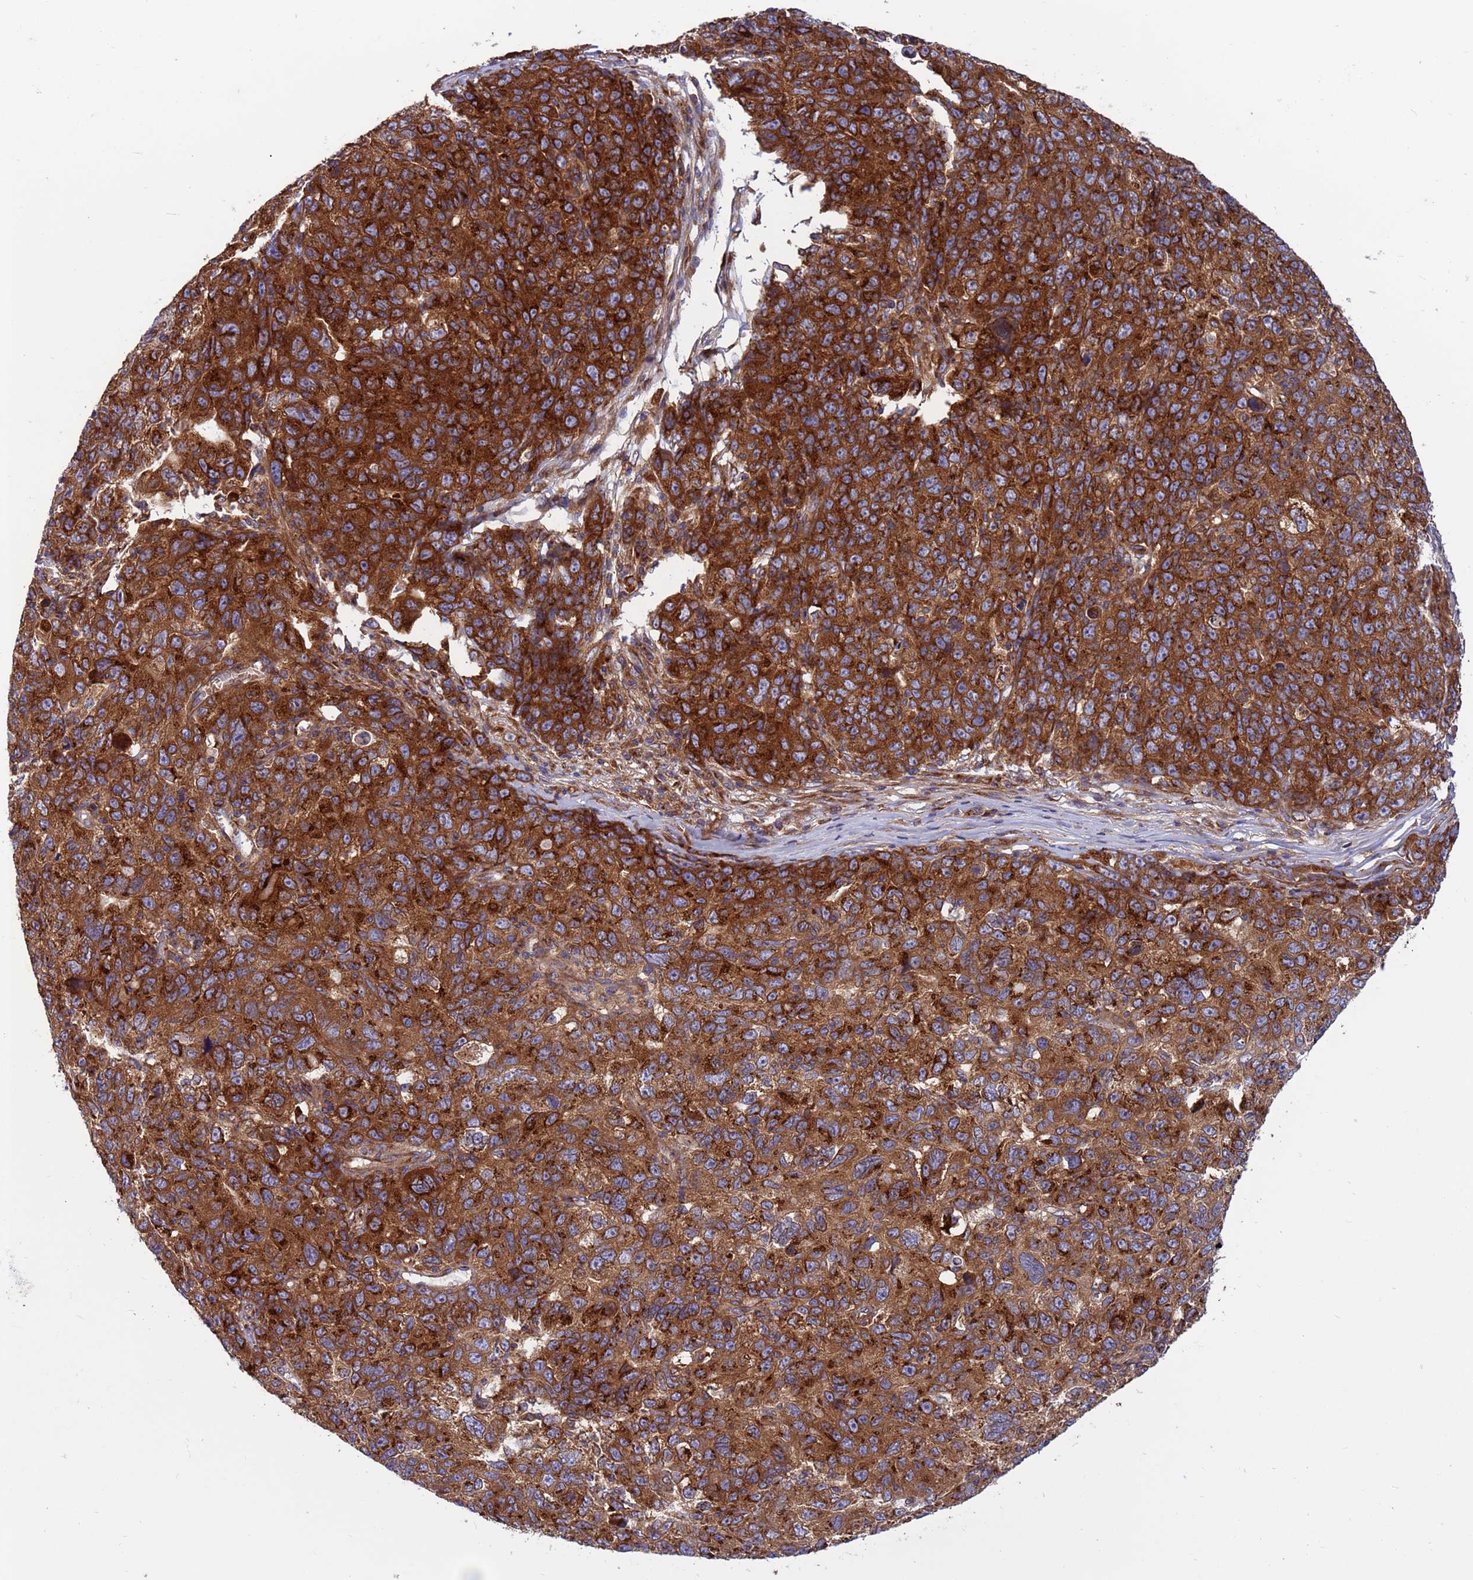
{"staining": {"intensity": "strong", "quantity": ">75%", "location": "cytoplasmic/membranous"}, "tissue": "ovarian cancer", "cell_type": "Tumor cells", "image_type": "cancer", "snomed": [{"axis": "morphology", "description": "Carcinoma, endometroid"}, {"axis": "topography", "description": "Ovary"}], "caption": "Human ovarian cancer stained for a protein (brown) shows strong cytoplasmic/membranous positive expression in about >75% of tumor cells.", "gene": "ZC3HAV1", "patient": {"sex": "female", "age": 42}}